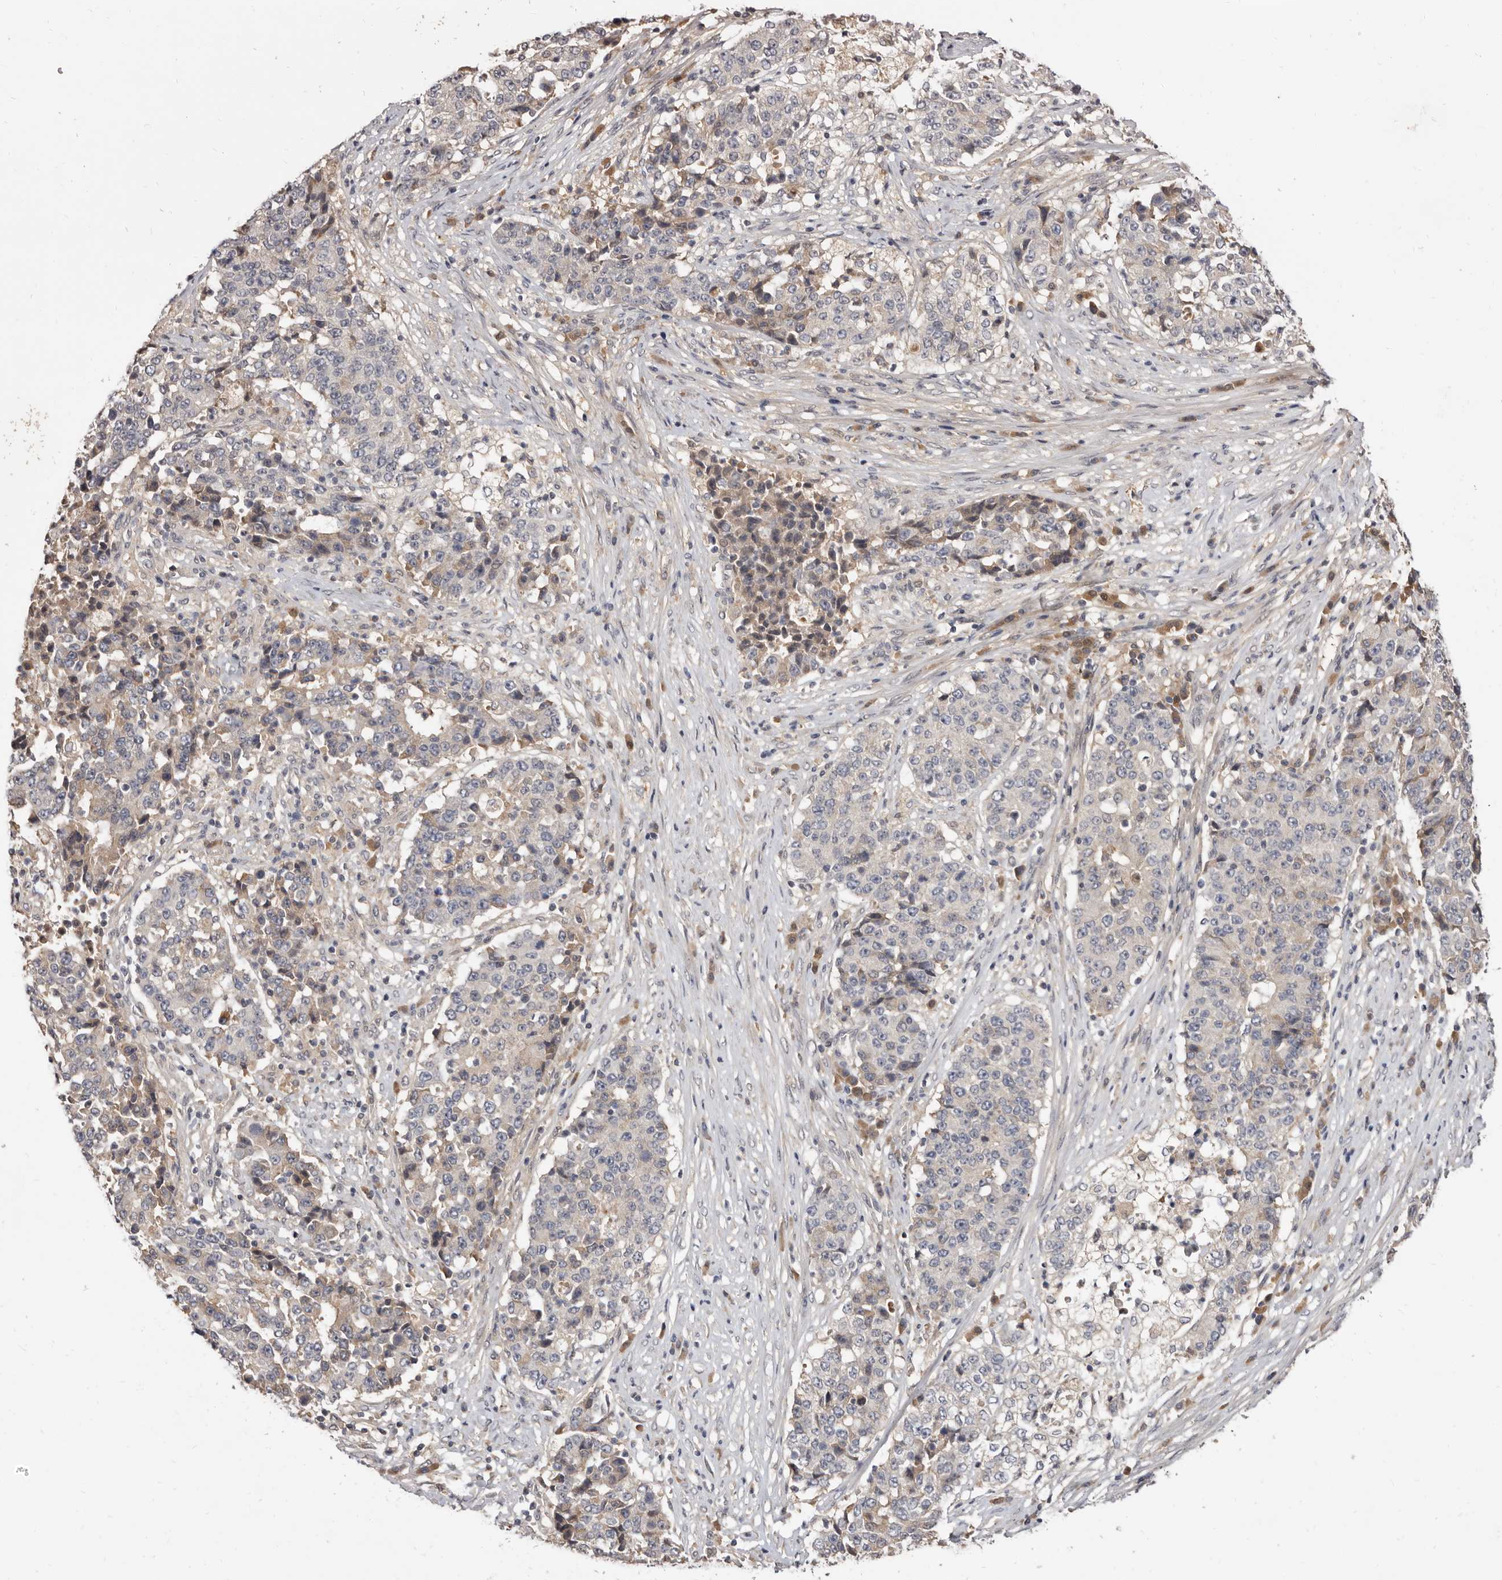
{"staining": {"intensity": "weak", "quantity": "<25%", "location": "cytoplasmic/membranous"}, "tissue": "stomach cancer", "cell_type": "Tumor cells", "image_type": "cancer", "snomed": [{"axis": "morphology", "description": "Adenocarcinoma, NOS"}, {"axis": "topography", "description": "Stomach"}], "caption": "A photomicrograph of human adenocarcinoma (stomach) is negative for staining in tumor cells.", "gene": "INAVA", "patient": {"sex": "male", "age": 59}}